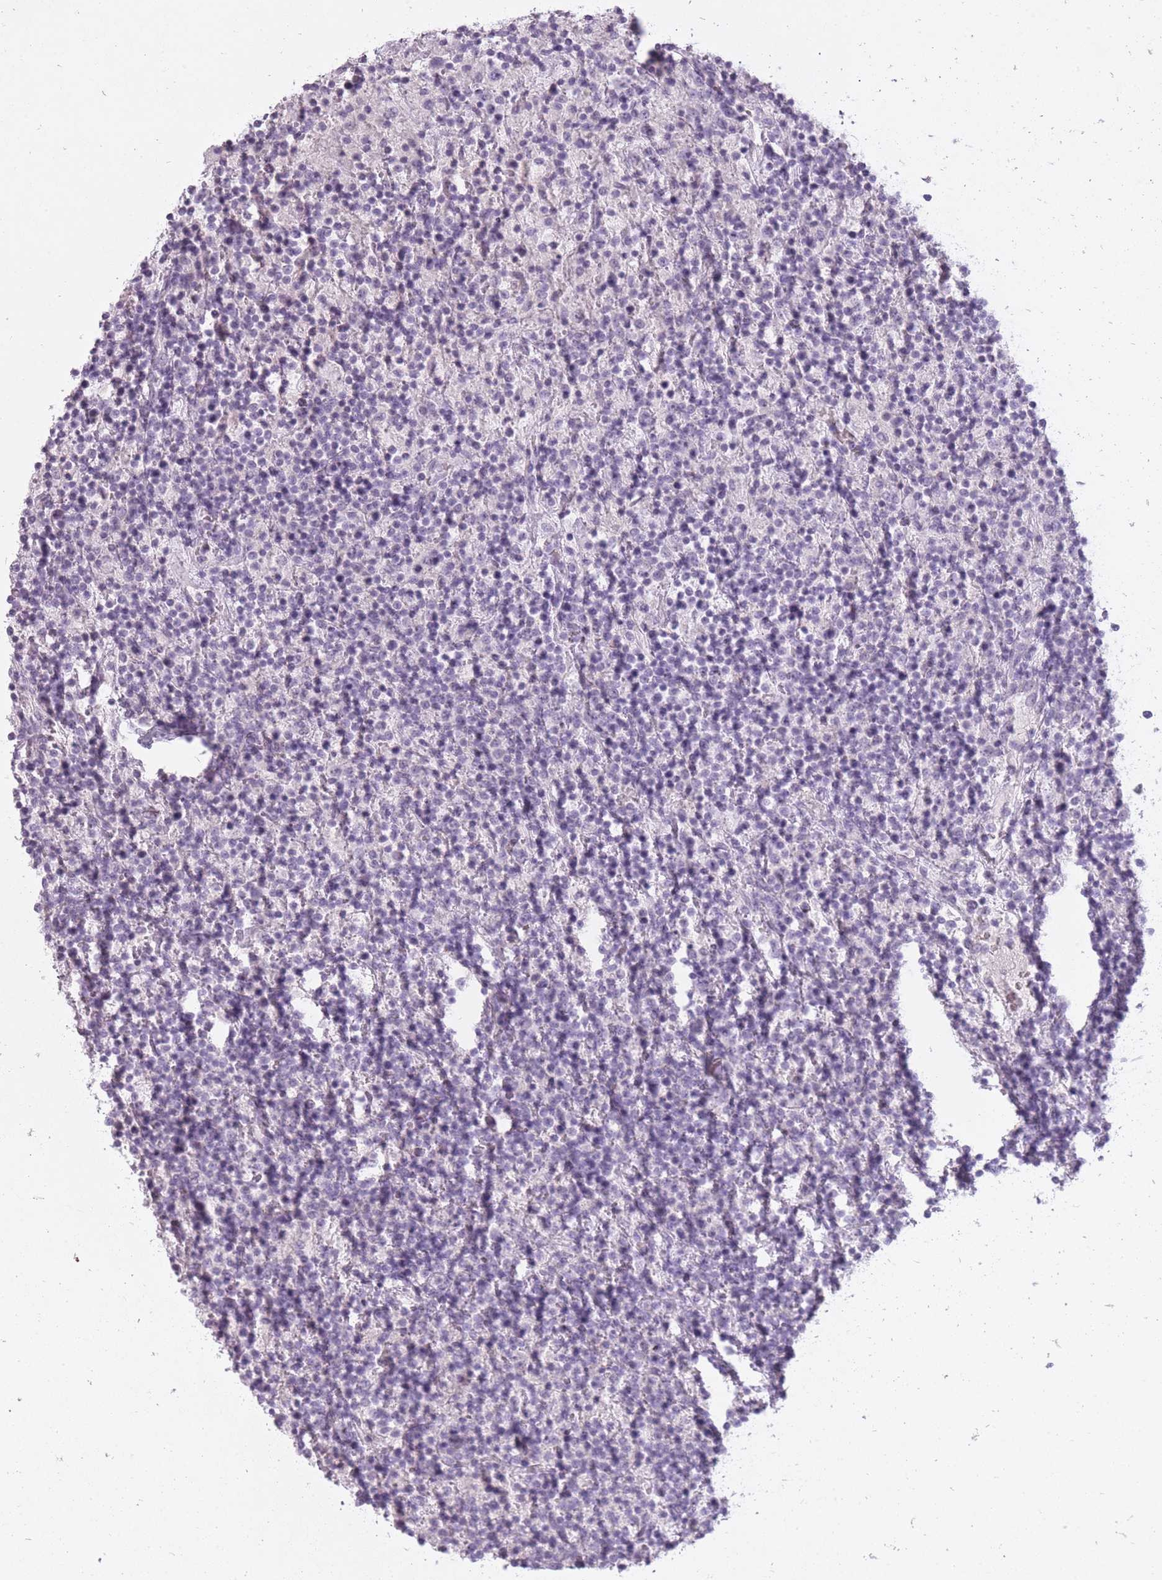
{"staining": {"intensity": "negative", "quantity": "none", "location": "none"}, "tissue": "lymphoma", "cell_type": "Tumor cells", "image_type": "cancer", "snomed": [{"axis": "morphology", "description": "Hodgkin's disease, NOS"}, {"axis": "topography", "description": "Lymph node"}], "caption": "A micrograph of human Hodgkin's disease is negative for staining in tumor cells.", "gene": "RFX4", "patient": {"sex": "male", "age": 70}}